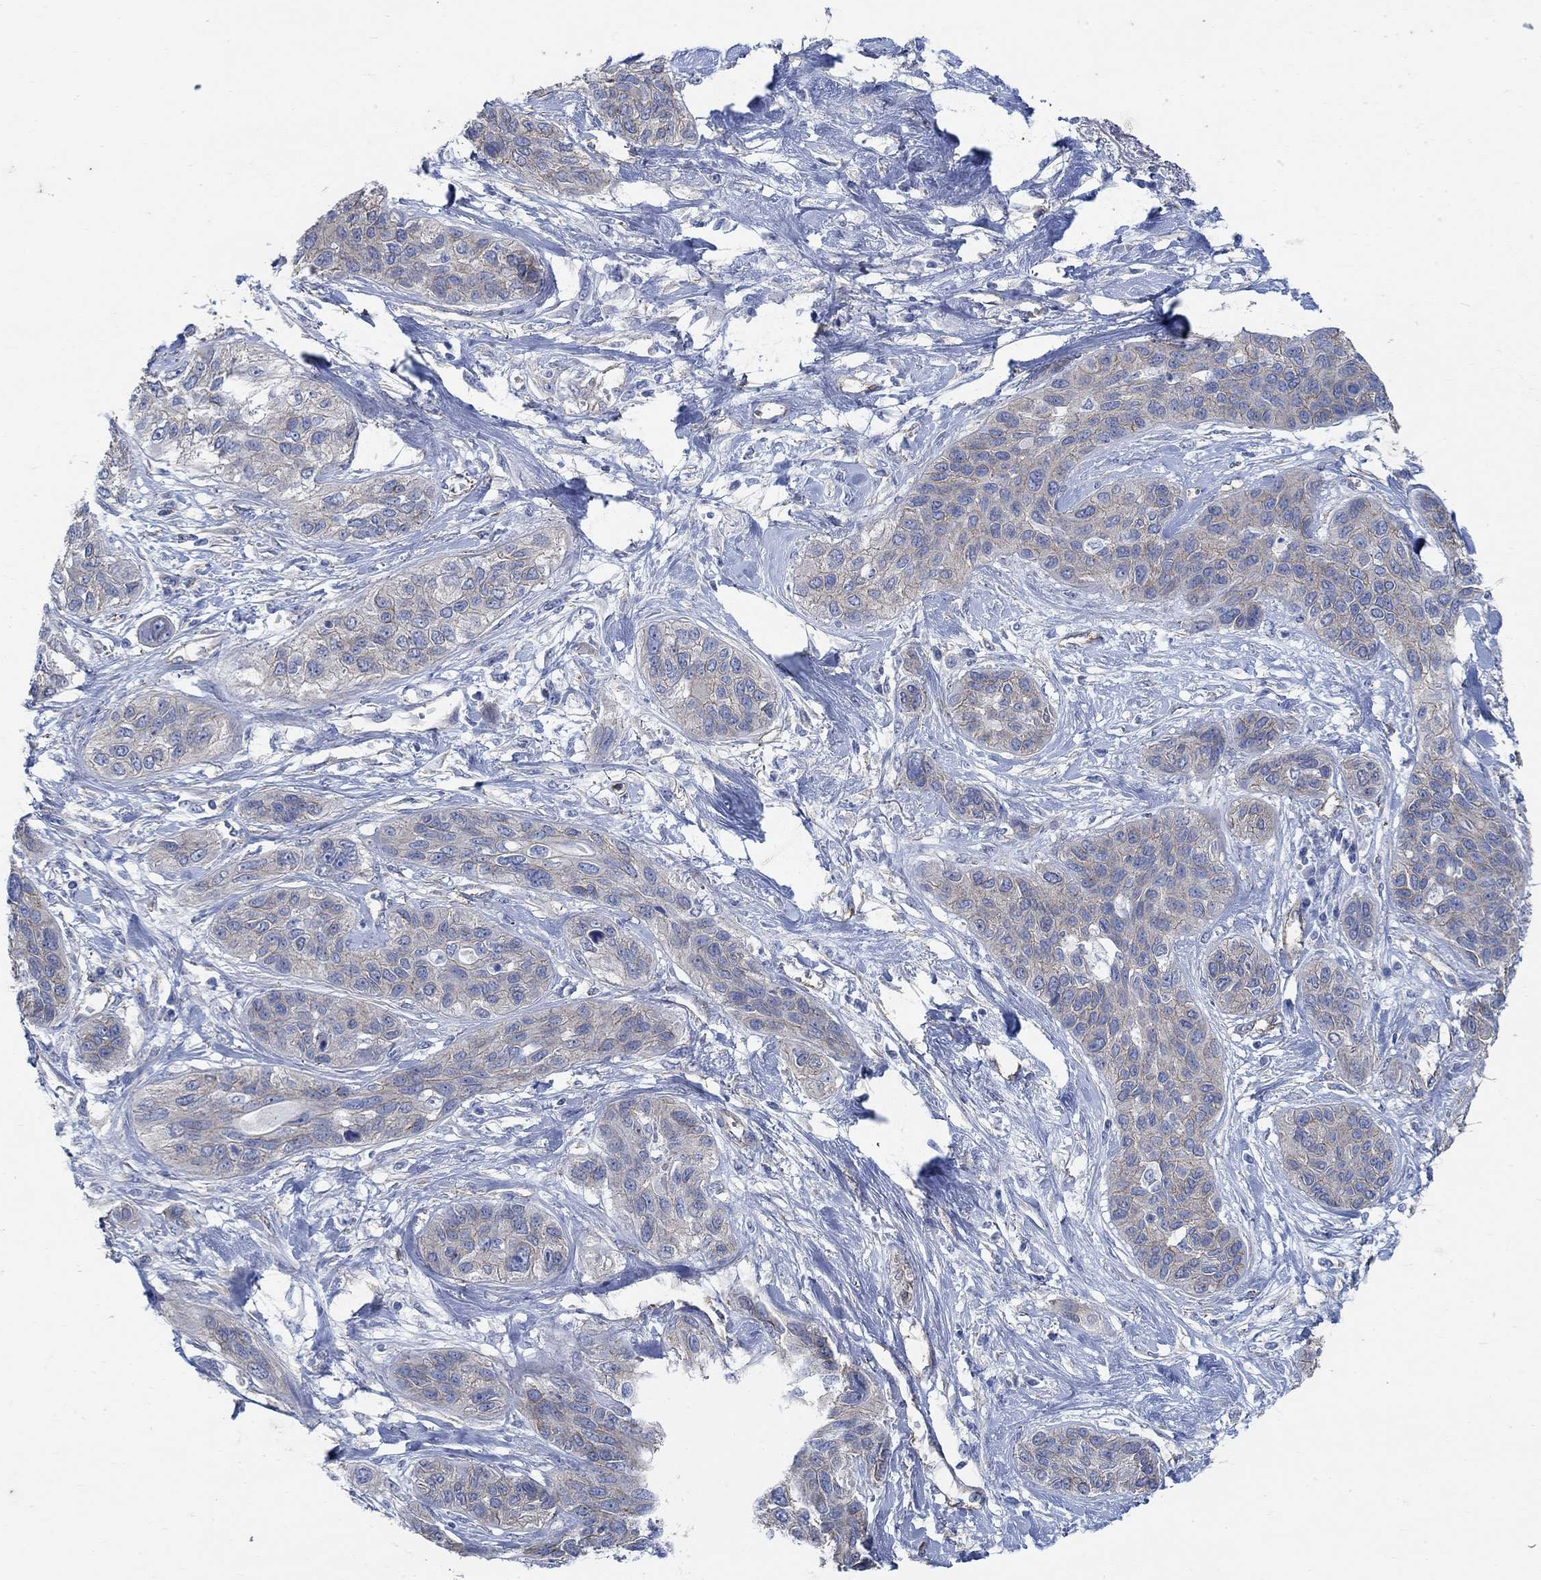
{"staining": {"intensity": "negative", "quantity": "none", "location": "none"}, "tissue": "lung cancer", "cell_type": "Tumor cells", "image_type": "cancer", "snomed": [{"axis": "morphology", "description": "Squamous cell carcinoma, NOS"}, {"axis": "topography", "description": "Lung"}], "caption": "The micrograph reveals no significant staining in tumor cells of lung squamous cell carcinoma.", "gene": "TMEM198", "patient": {"sex": "female", "age": 70}}